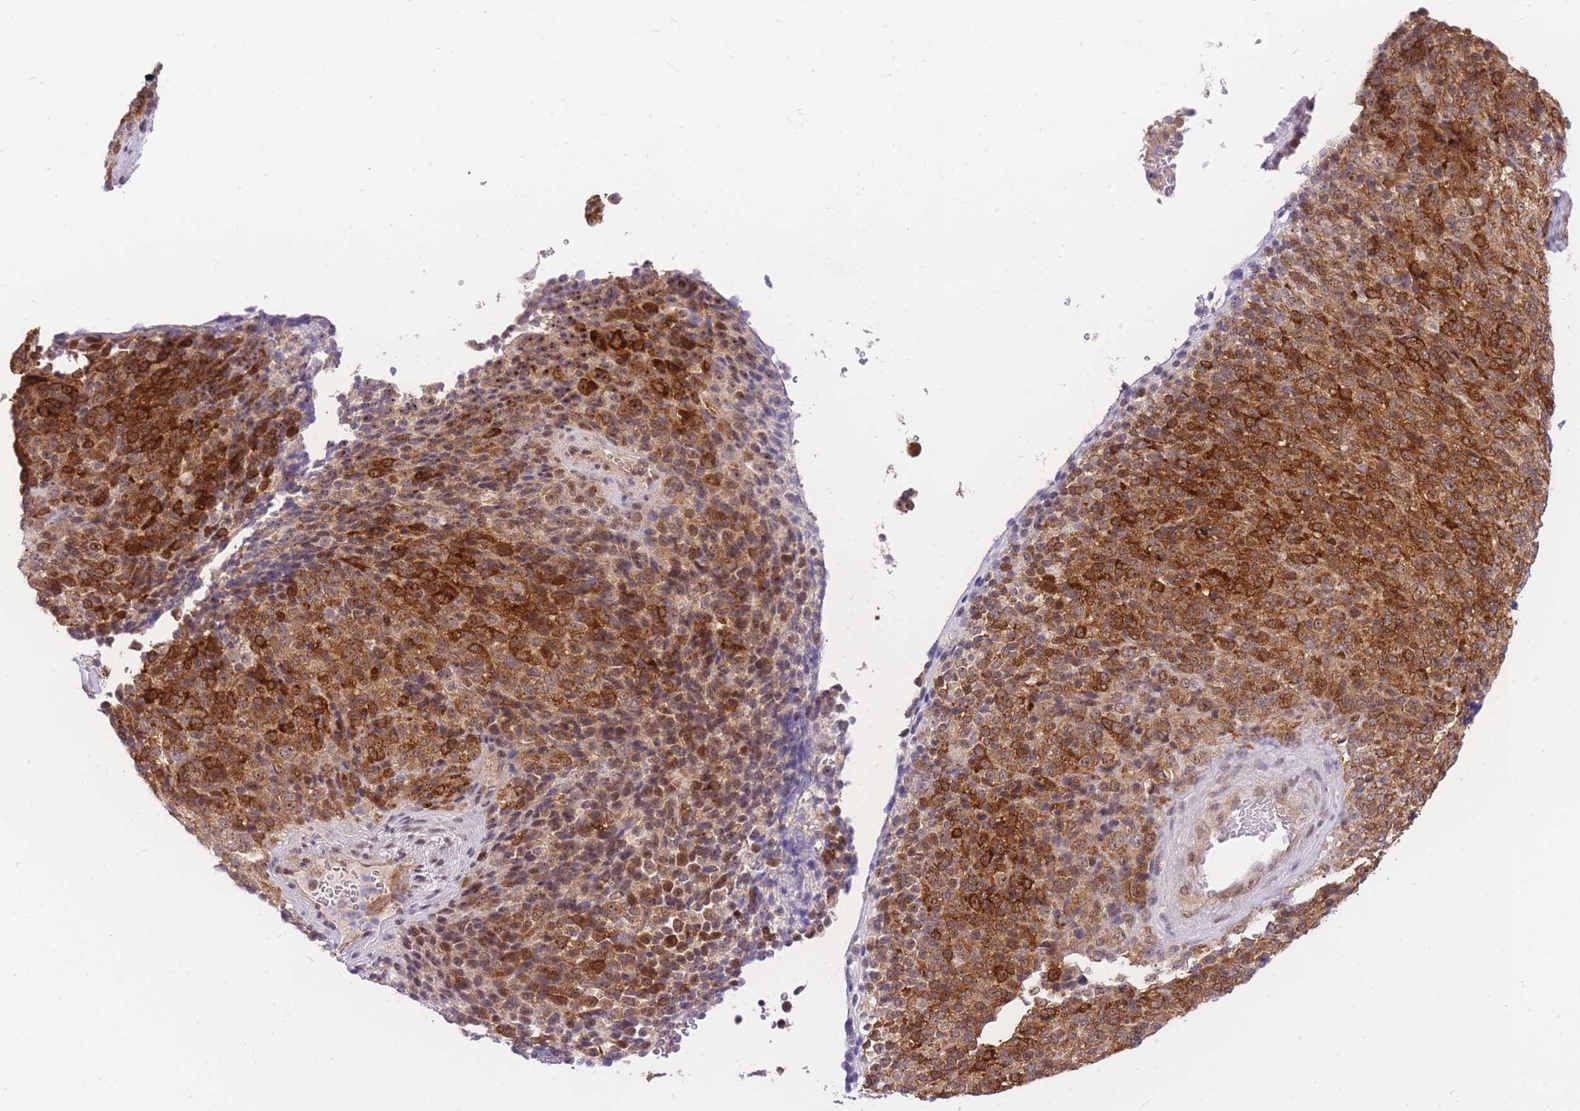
{"staining": {"intensity": "moderate", "quantity": ">75%", "location": "cytoplasmic/membranous"}, "tissue": "melanoma", "cell_type": "Tumor cells", "image_type": "cancer", "snomed": [{"axis": "morphology", "description": "Malignant melanoma, Metastatic site"}, {"axis": "topography", "description": "Brain"}], "caption": "An immunohistochemistry (IHC) photomicrograph of tumor tissue is shown. Protein staining in brown labels moderate cytoplasmic/membranous positivity in malignant melanoma (metastatic site) within tumor cells. Using DAB (brown) and hematoxylin (blue) stains, captured at high magnification using brightfield microscopy.", "gene": "STK39", "patient": {"sex": "female", "age": 56}}